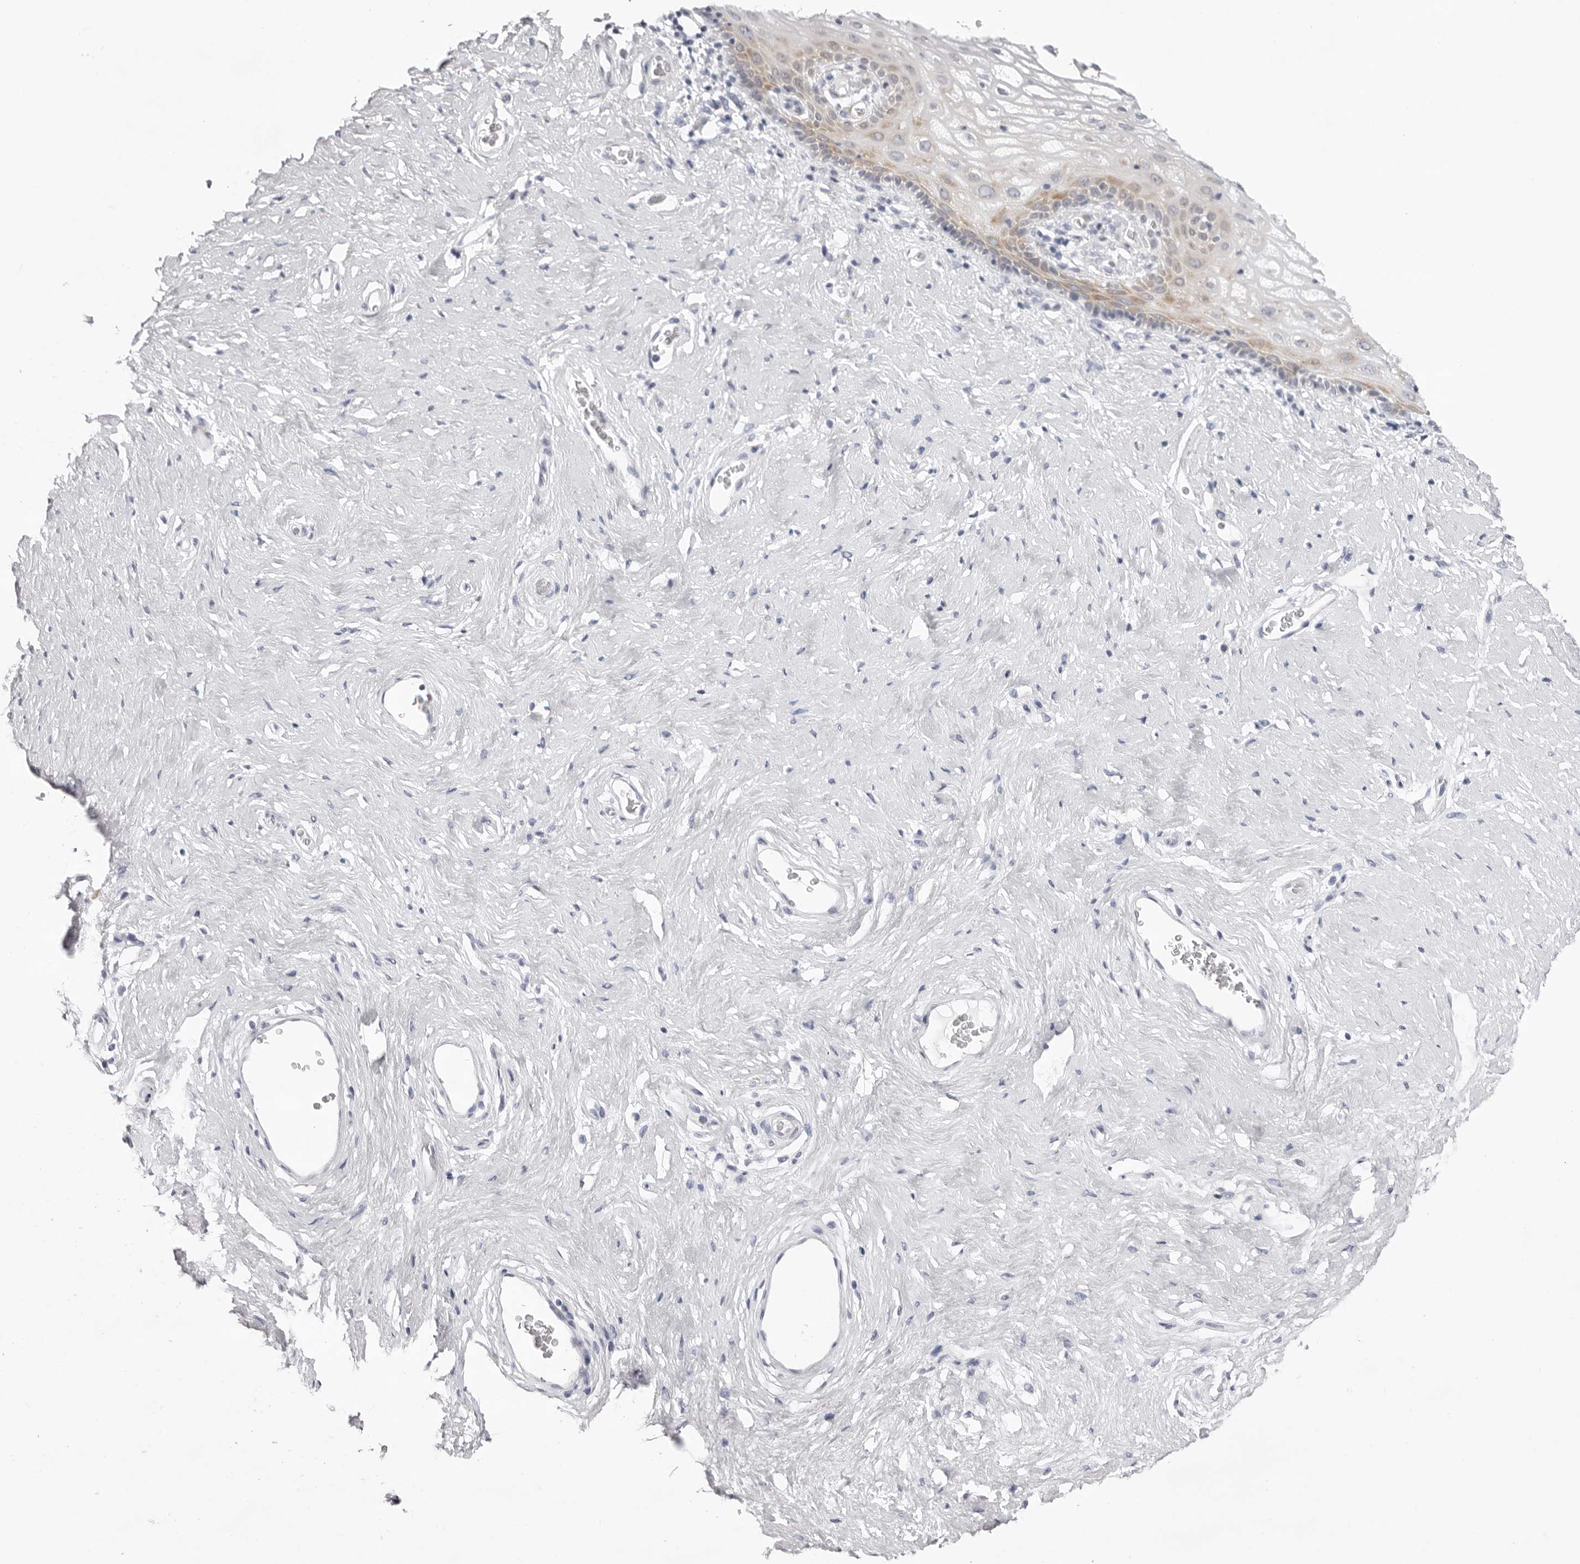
{"staining": {"intensity": "moderate", "quantity": "<25%", "location": "cytoplasmic/membranous"}, "tissue": "vagina", "cell_type": "Squamous epithelial cells", "image_type": "normal", "snomed": [{"axis": "morphology", "description": "Normal tissue, NOS"}, {"axis": "morphology", "description": "Adenocarcinoma, NOS"}, {"axis": "topography", "description": "Rectum"}, {"axis": "topography", "description": "Vagina"}], "caption": "A micrograph of vagina stained for a protein demonstrates moderate cytoplasmic/membranous brown staining in squamous epithelial cells.", "gene": "SMIM2", "patient": {"sex": "female", "age": 71}}